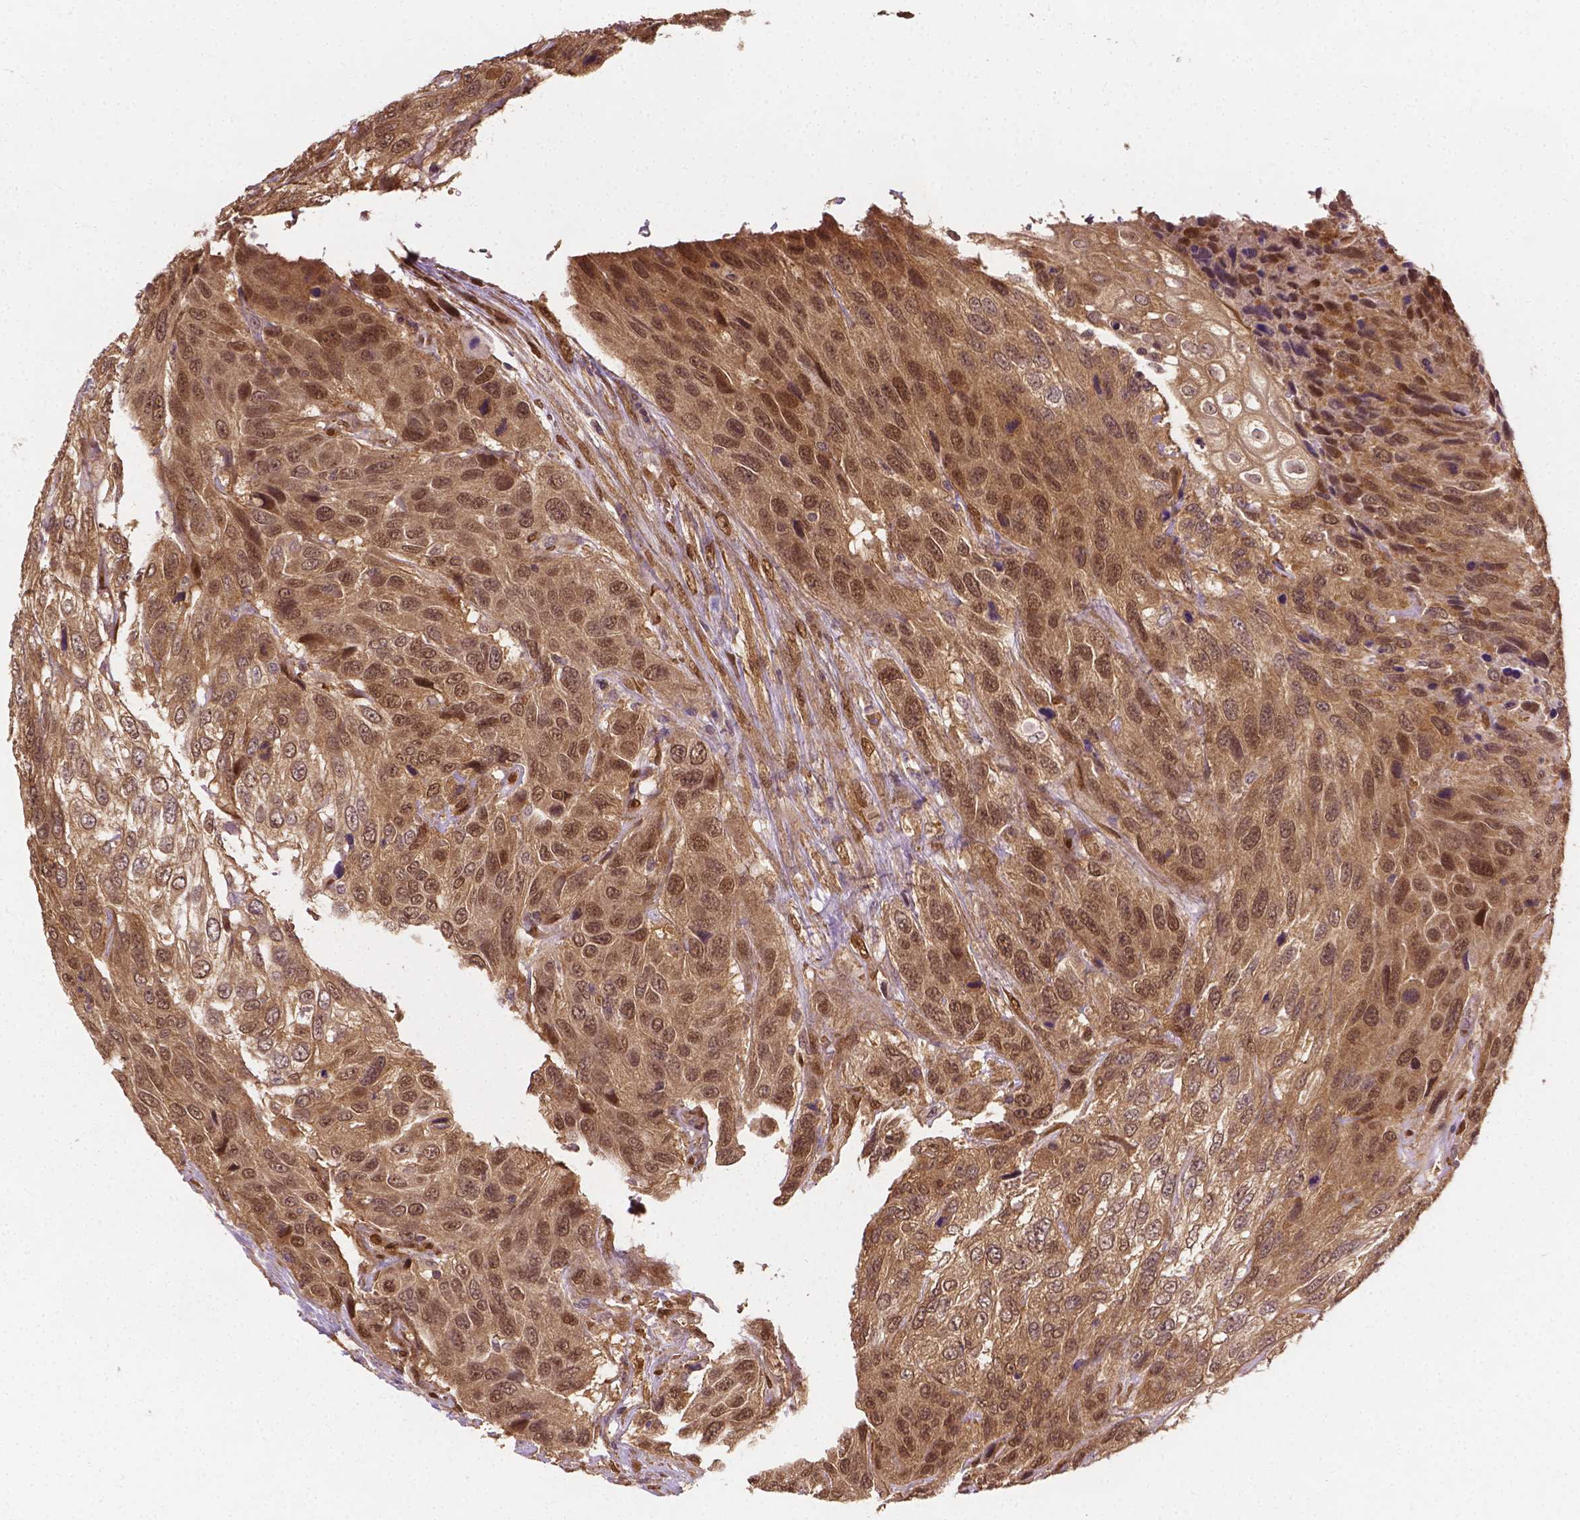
{"staining": {"intensity": "moderate", "quantity": ">75%", "location": "cytoplasmic/membranous,nuclear"}, "tissue": "urothelial cancer", "cell_type": "Tumor cells", "image_type": "cancer", "snomed": [{"axis": "morphology", "description": "Urothelial carcinoma, High grade"}, {"axis": "topography", "description": "Urinary bladder"}], "caption": "IHC of human urothelial carcinoma (high-grade) demonstrates medium levels of moderate cytoplasmic/membranous and nuclear positivity in about >75% of tumor cells.", "gene": "YAP1", "patient": {"sex": "female", "age": 70}}